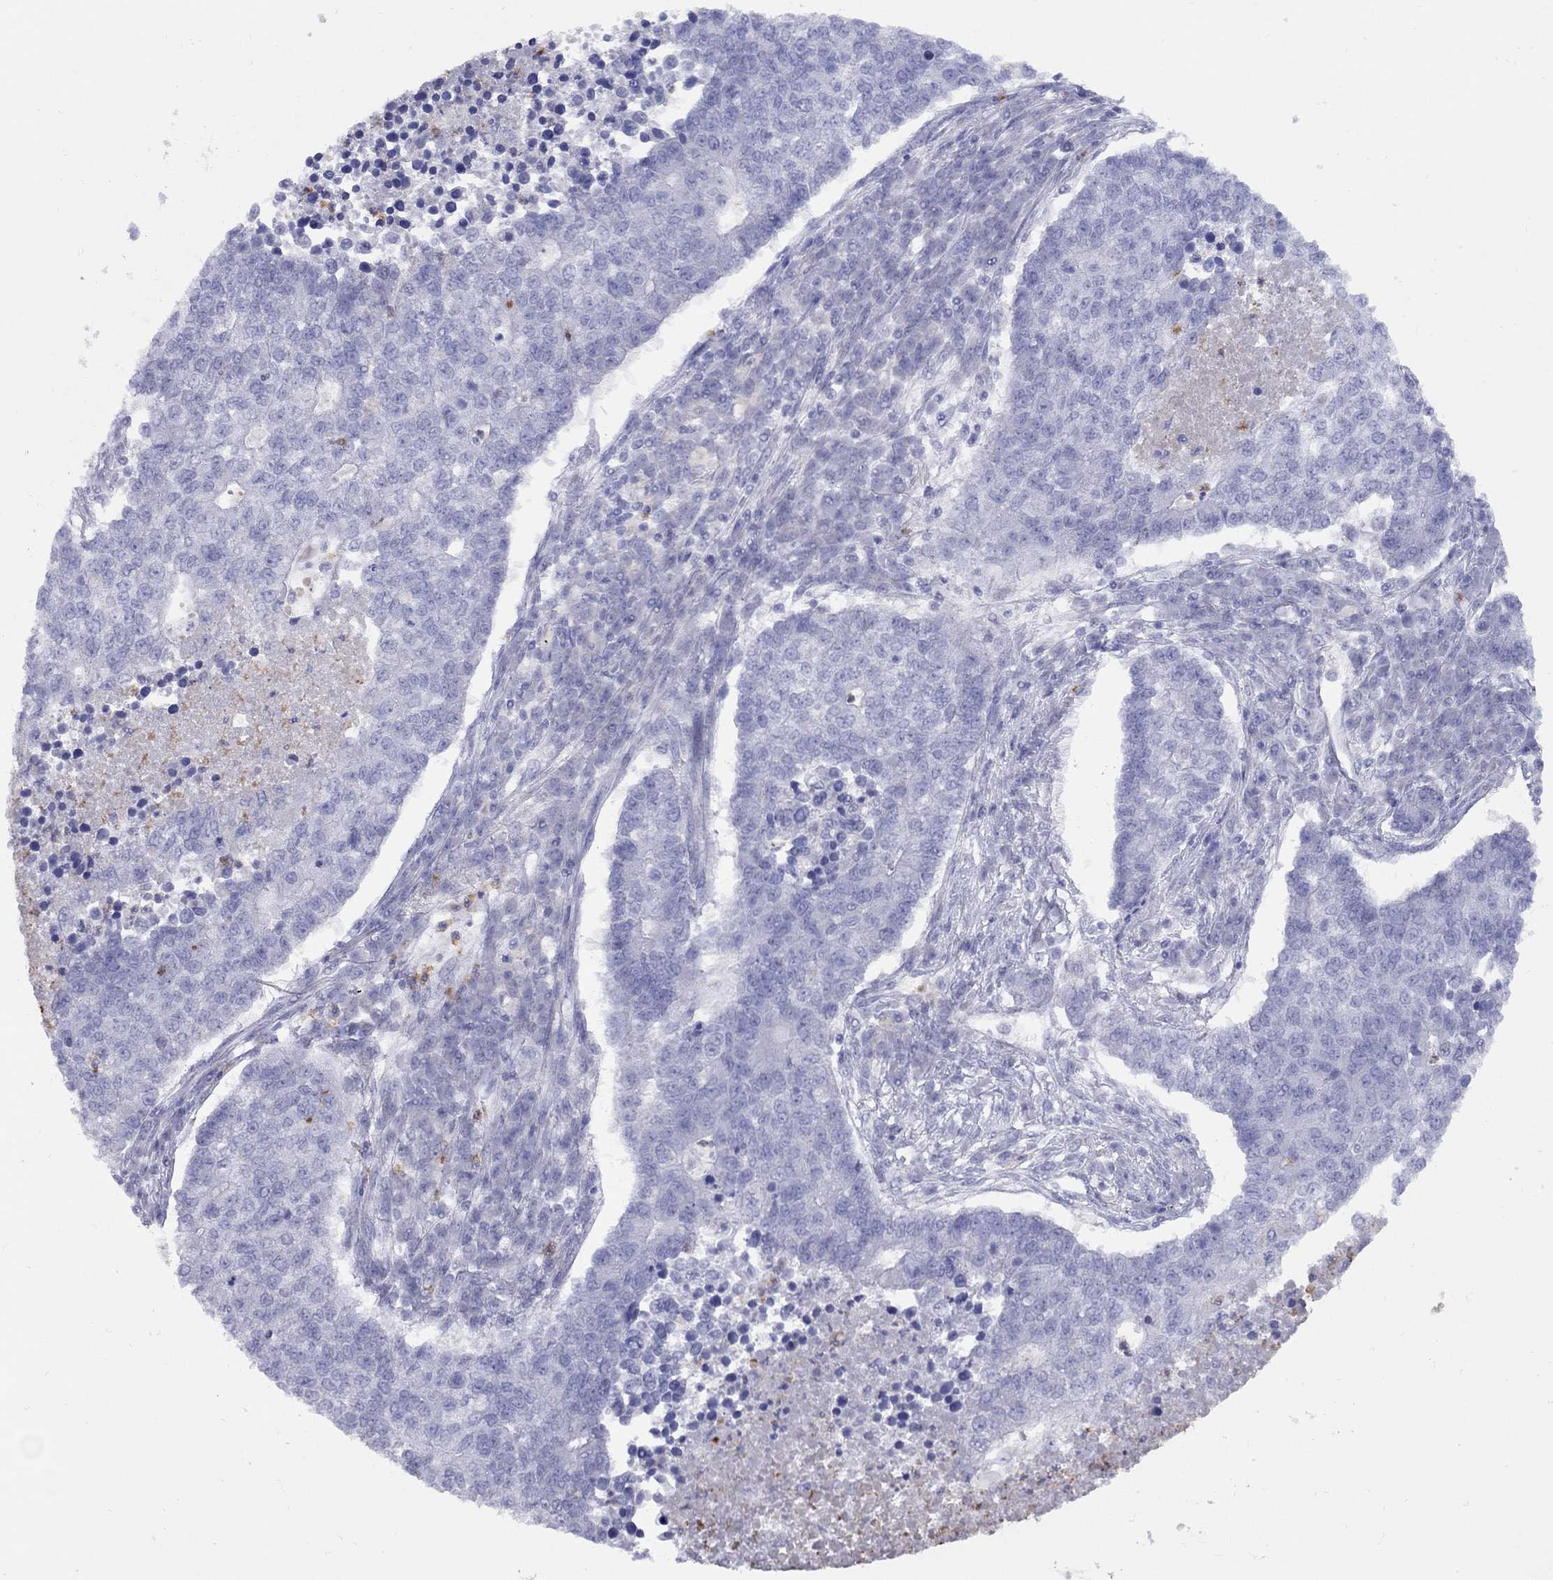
{"staining": {"intensity": "negative", "quantity": "none", "location": "none"}, "tissue": "lung cancer", "cell_type": "Tumor cells", "image_type": "cancer", "snomed": [{"axis": "morphology", "description": "Adenocarcinoma, NOS"}, {"axis": "topography", "description": "Lung"}], "caption": "This image is of lung cancer stained with IHC to label a protein in brown with the nuclei are counter-stained blue. There is no expression in tumor cells.", "gene": "SPINT4", "patient": {"sex": "male", "age": 57}}